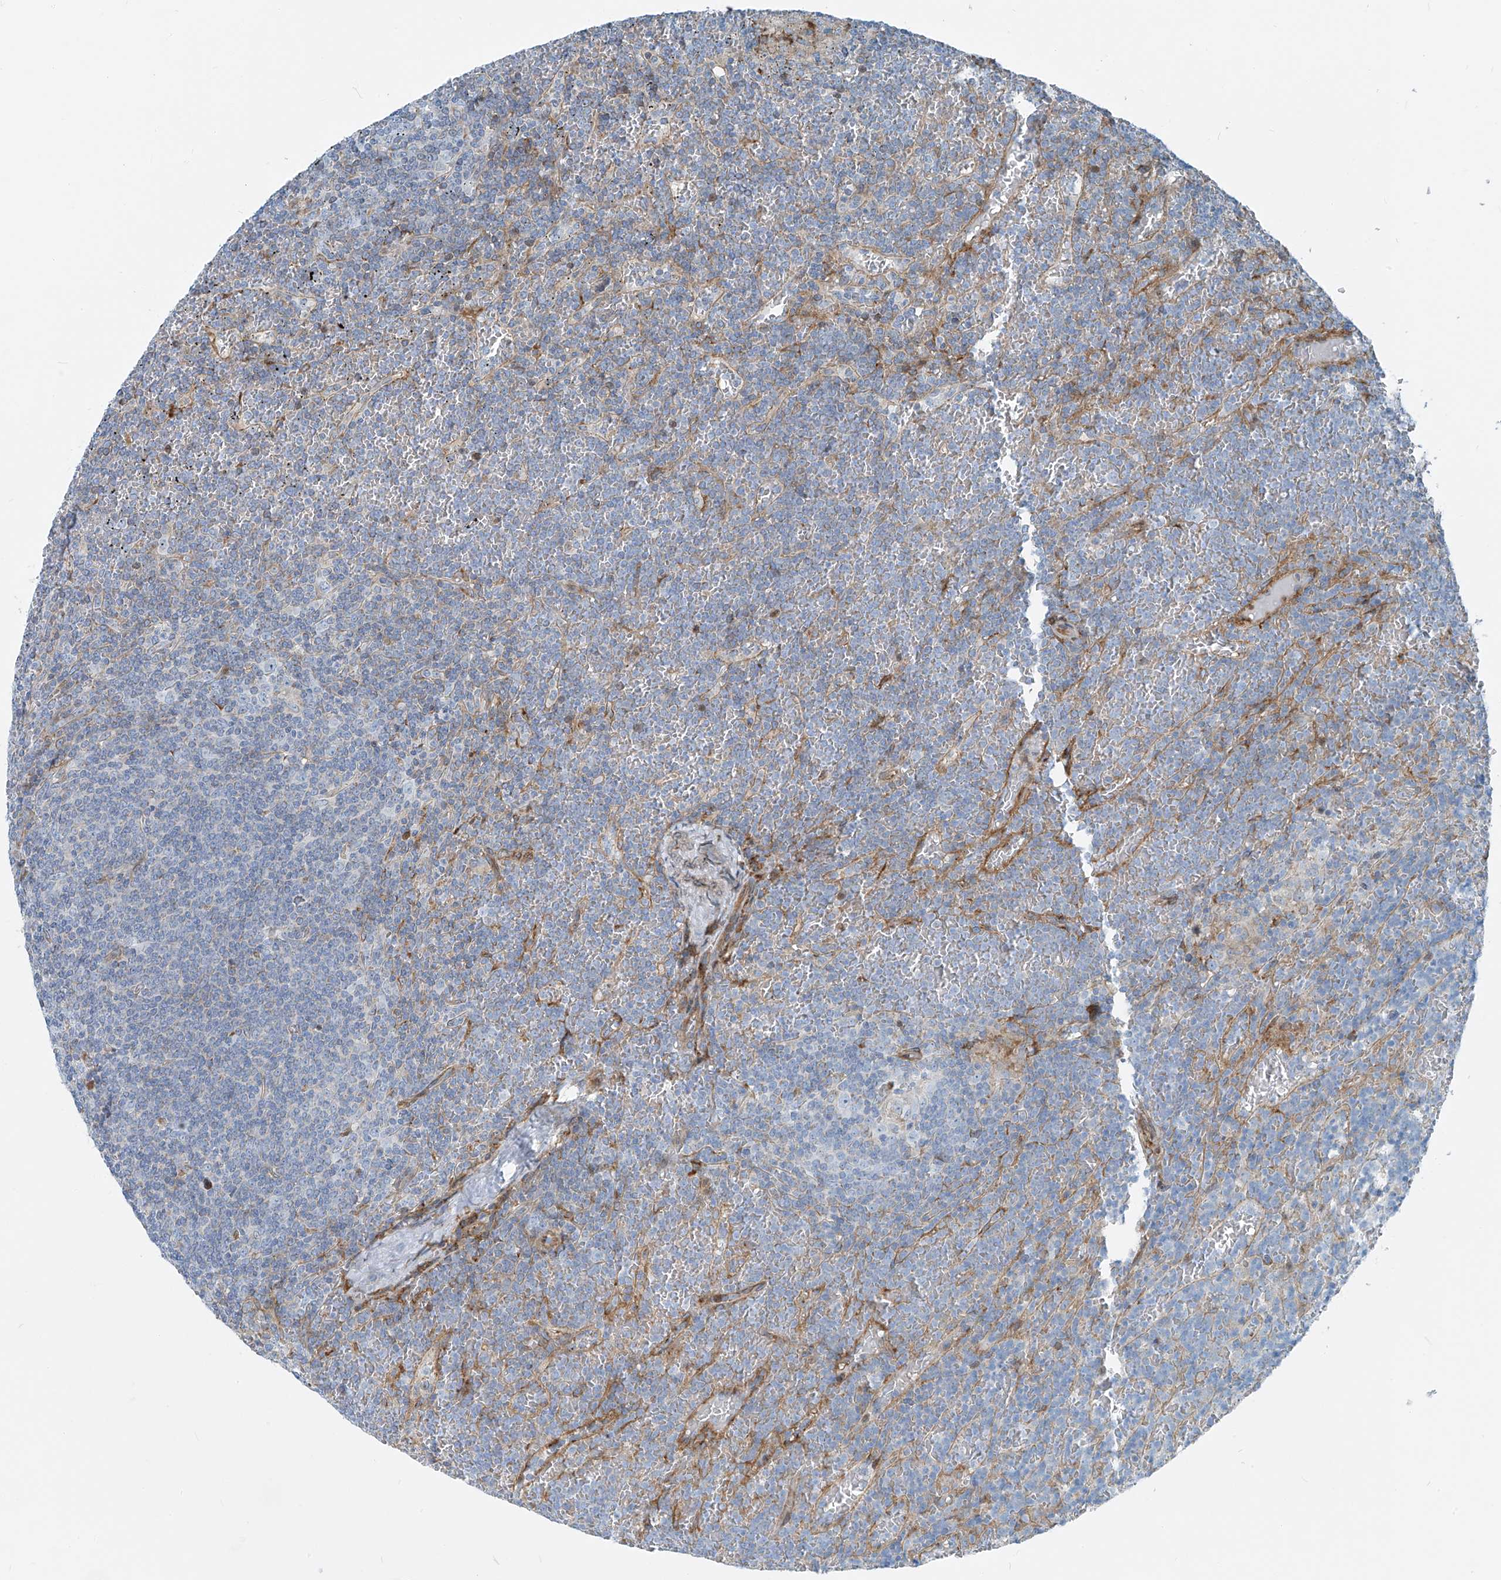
{"staining": {"intensity": "negative", "quantity": "none", "location": "none"}, "tissue": "lymphoma", "cell_type": "Tumor cells", "image_type": "cancer", "snomed": [{"axis": "morphology", "description": "Malignant lymphoma, non-Hodgkin's type, Low grade"}, {"axis": "topography", "description": "Spleen"}], "caption": "High magnification brightfield microscopy of lymphoma stained with DAB (3,3'-diaminobenzidine) (brown) and counterstained with hematoxylin (blue): tumor cells show no significant positivity.", "gene": "HIC2", "patient": {"sex": "female", "age": 19}}